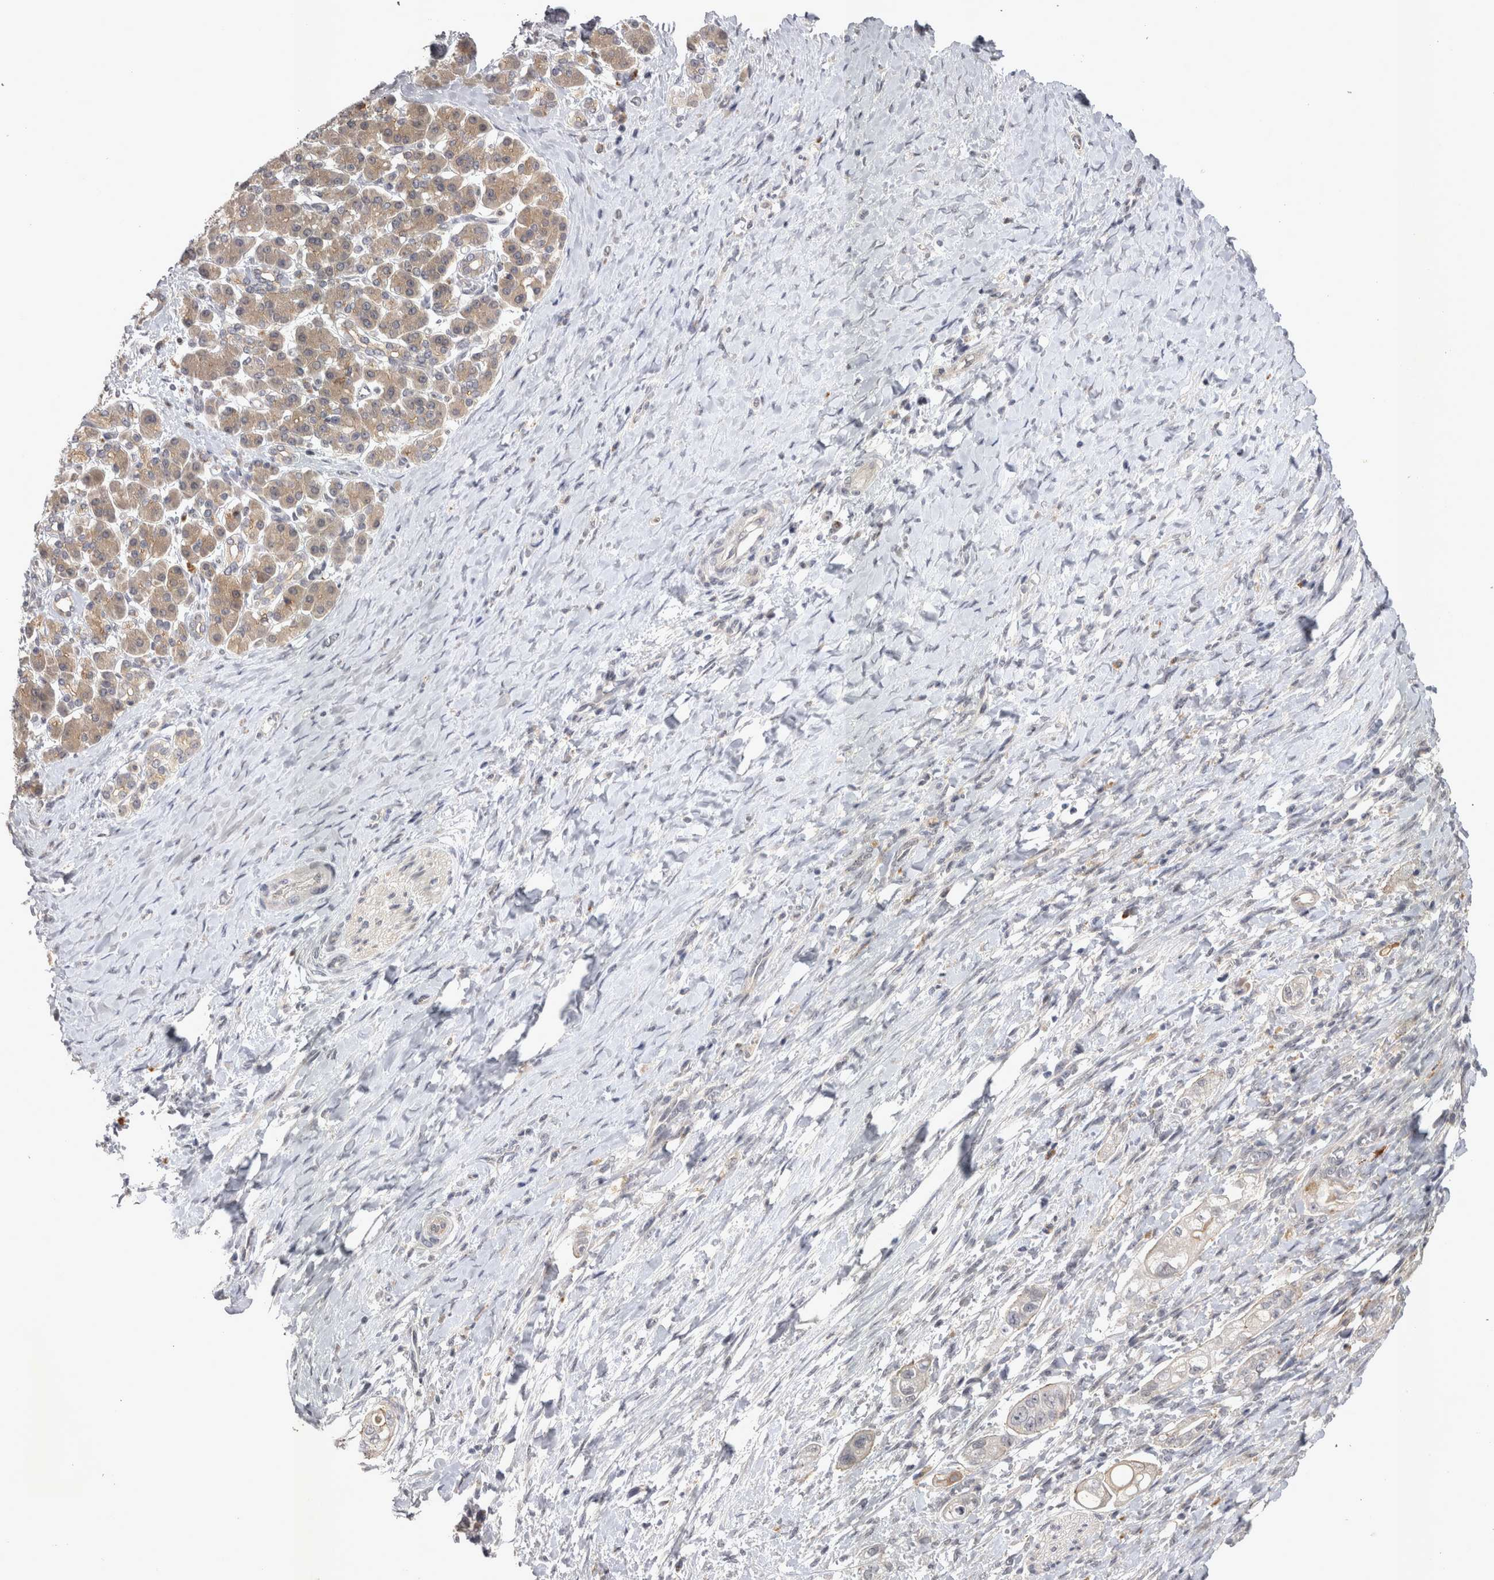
{"staining": {"intensity": "negative", "quantity": "none", "location": "none"}, "tissue": "pancreatic cancer", "cell_type": "Tumor cells", "image_type": "cancer", "snomed": [{"axis": "morphology", "description": "Adenocarcinoma, NOS"}, {"axis": "topography", "description": "Pancreas"}], "caption": "The micrograph exhibits no staining of tumor cells in pancreatic cancer. The staining was performed using DAB to visualize the protein expression in brown, while the nuclei were stained in blue with hematoxylin (Magnification: 20x).", "gene": "CTBS", "patient": {"sex": "male", "age": 58}}